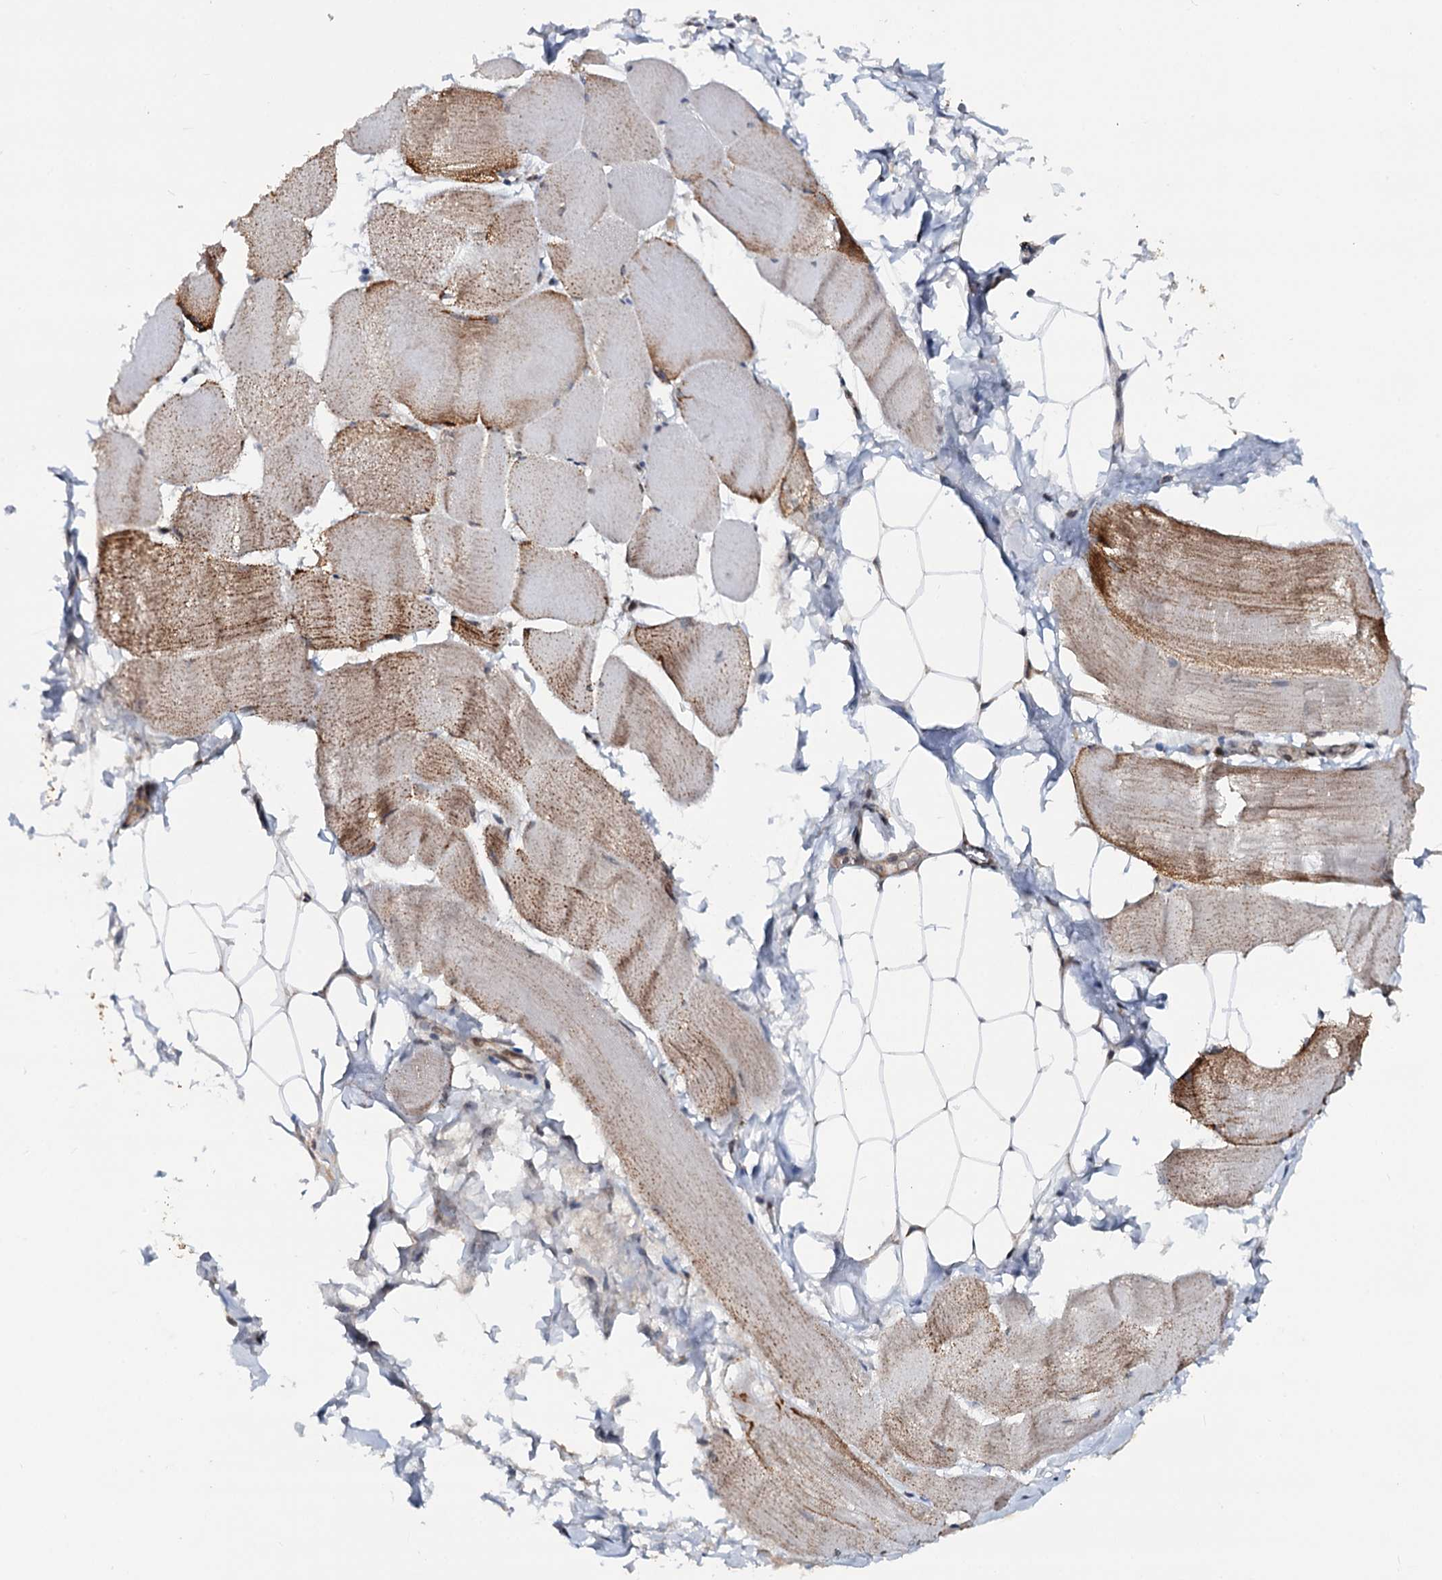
{"staining": {"intensity": "moderate", "quantity": "25%-75%", "location": "cytoplasmic/membranous,nuclear"}, "tissue": "skeletal muscle", "cell_type": "Myocytes", "image_type": "normal", "snomed": [{"axis": "morphology", "description": "Normal tissue, NOS"}, {"axis": "morphology", "description": "Basal cell carcinoma"}, {"axis": "topography", "description": "Skeletal muscle"}], "caption": "Protein expression analysis of unremarkable skeletal muscle shows moderate cytoplasmic/membranous,nuclear expression in approximately 25%-75% of myocytes.", "gene": "CEP76", "patient": {"sex": "female", "age": 64}}